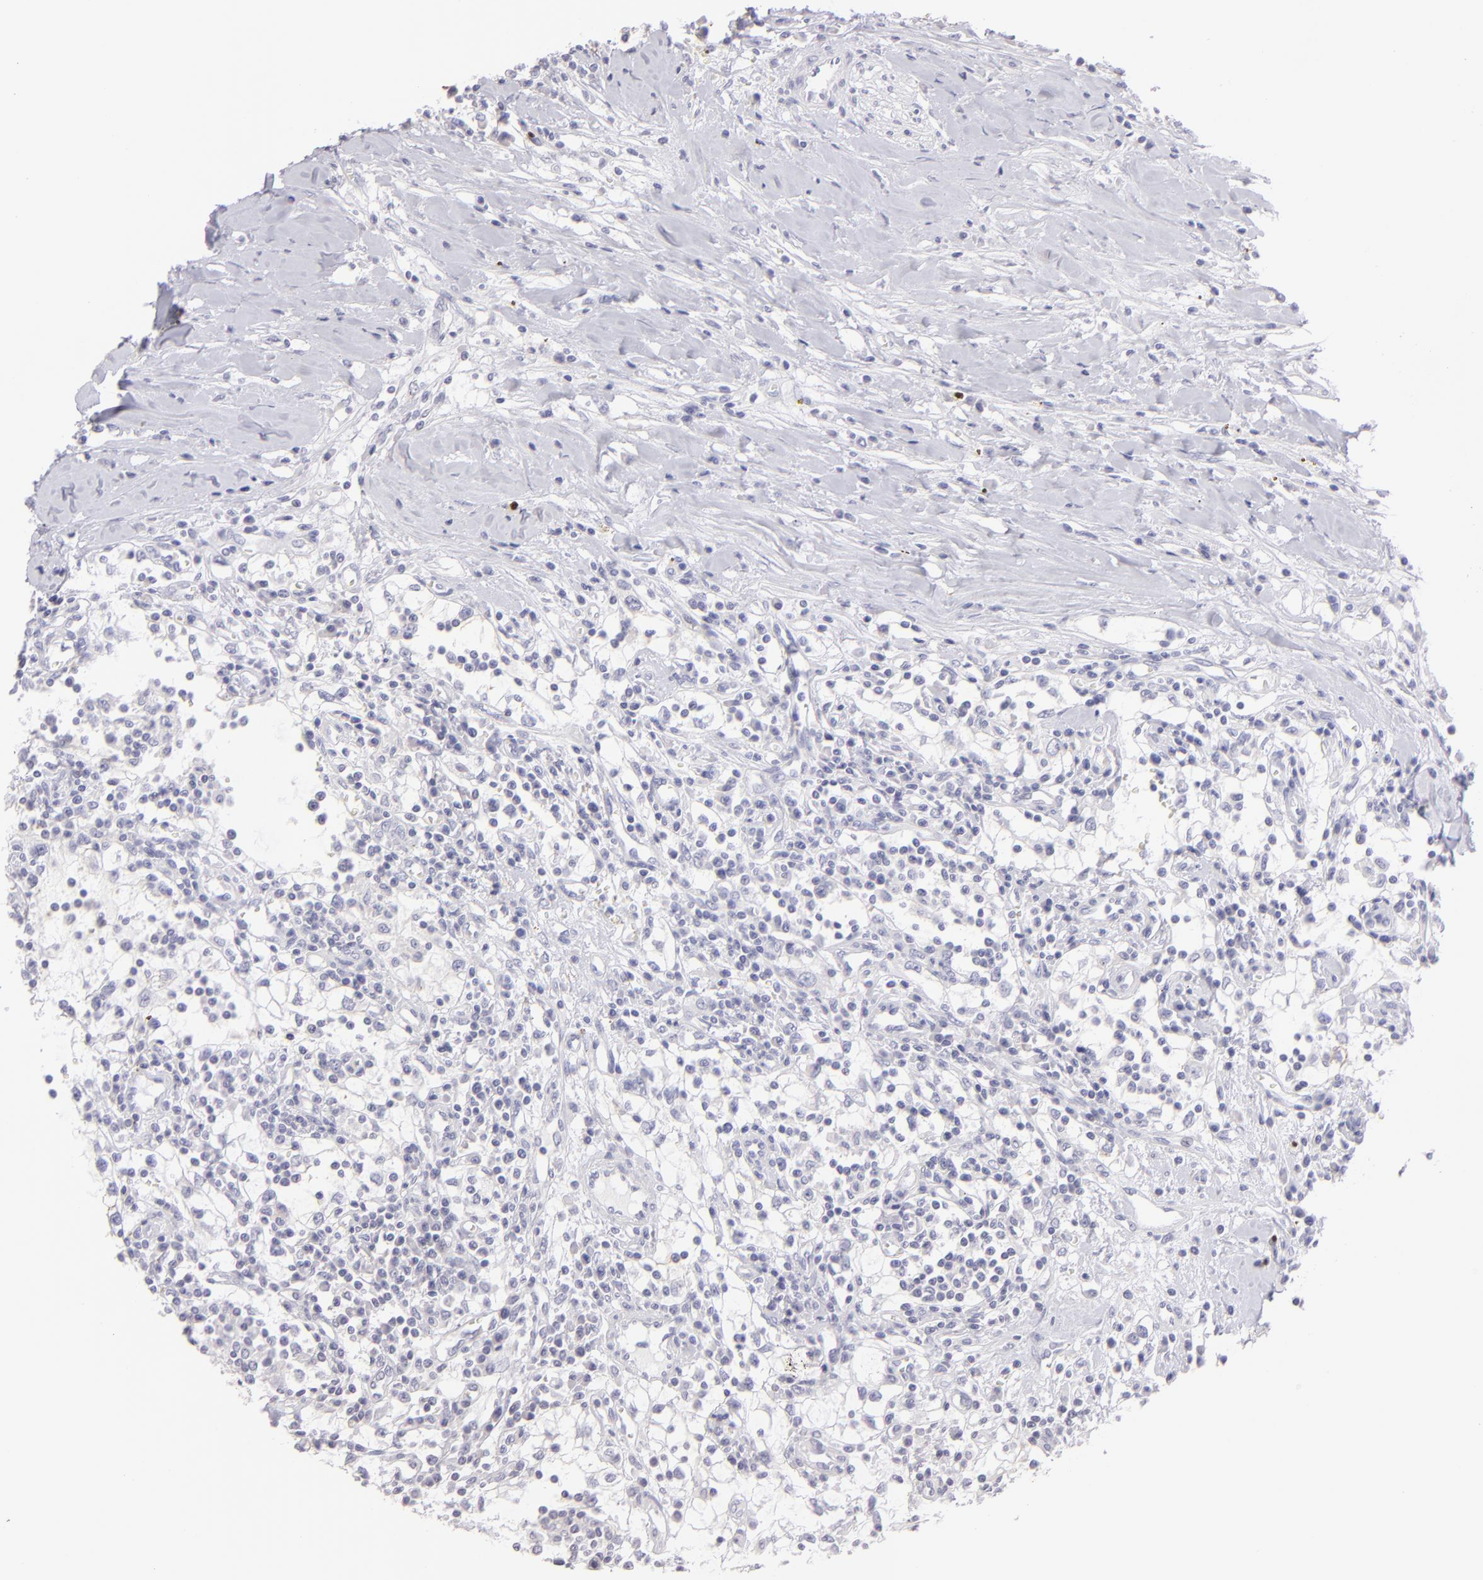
{"staining": {"intensity": "negative", "quantity": "none", "location": "none"}, "tissue": "renal cancer", "cell_type": "Tumor cells", "image_type": "cancer", "snomed": [{"axis": "morphology", "description": "Adenocarcinoma, NOS"}, {"axis": "topography", "description": "Kidney"}], "caption": "The photomicrograph displays no staining of tumor cells in renal adenocarcinoma. (DAB immunohistochemistry with hematoxylin counter stain).", "gene": "CLDN4", "patient": {"sex": "male", "age": 82}}